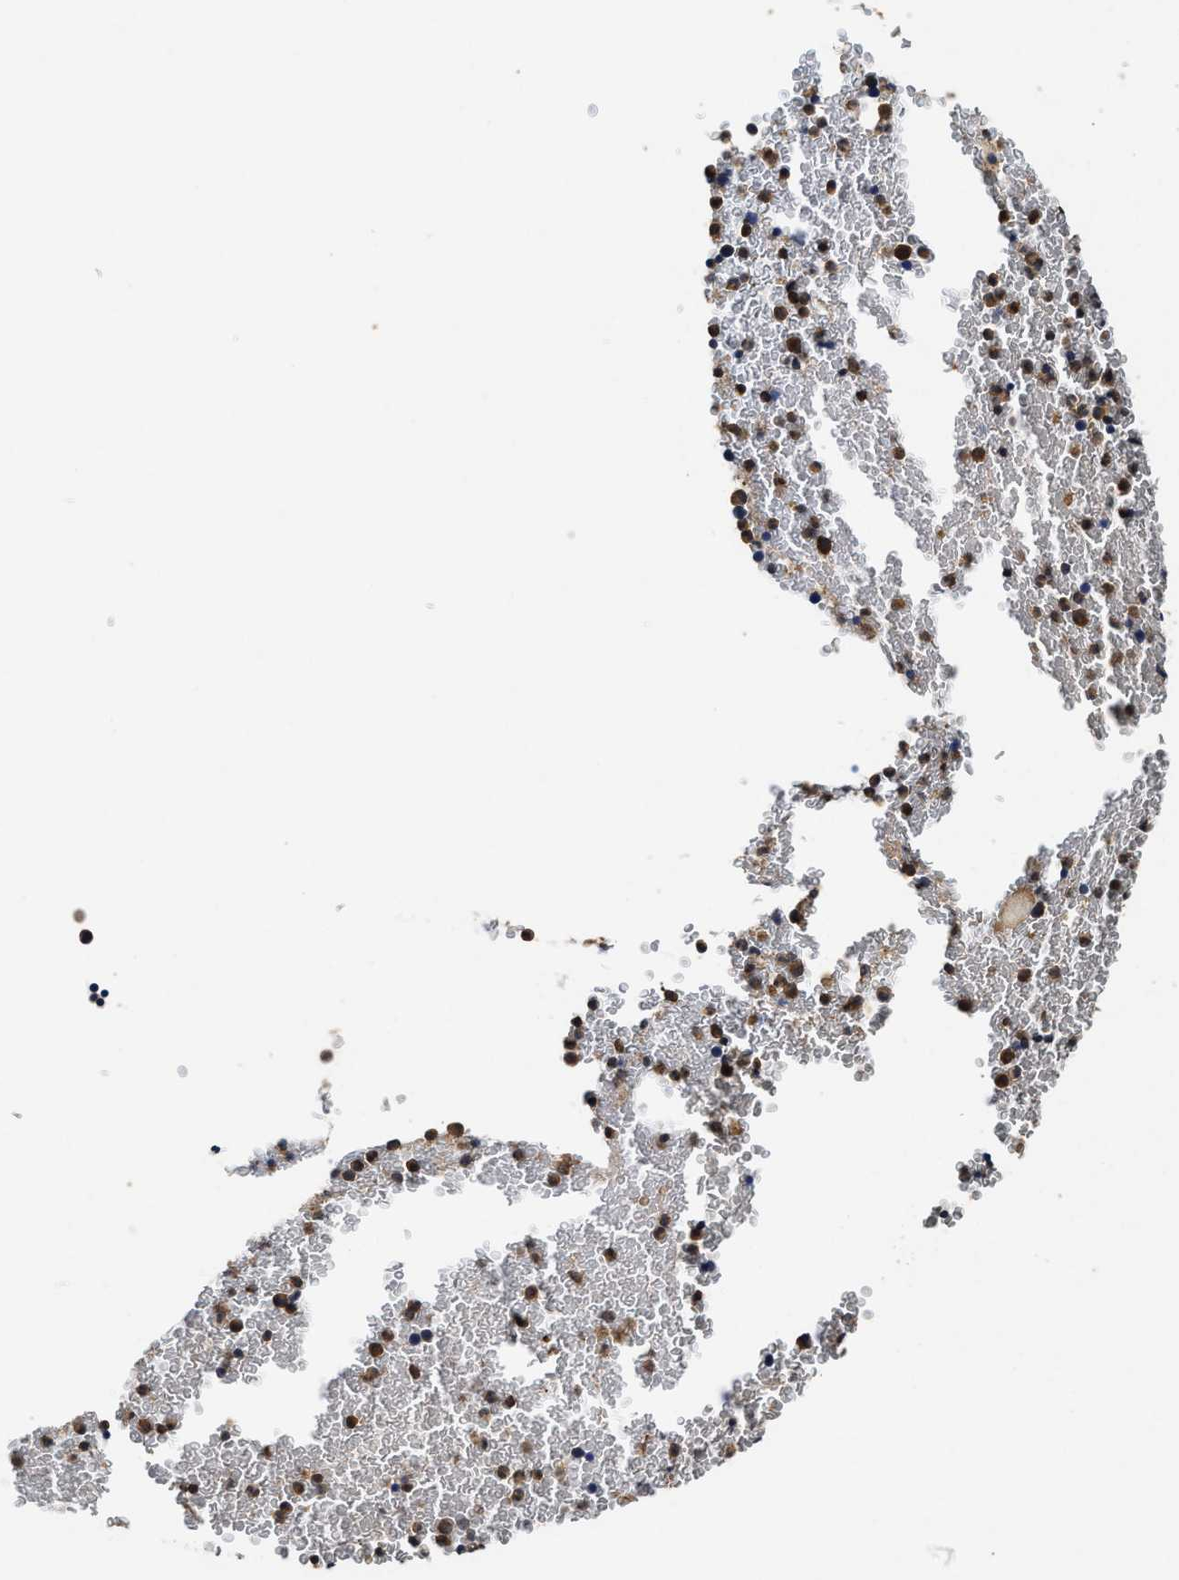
{"staining": {"intensity": "moderate", "quantity": ">75%", "location": "cytoplasmic/membranous,nuclear"}, "tissue": "bone marrow", "cell_type": "Hematopoietic cells", "image_type": "normal", "snomed": [{"axis": "morphology", "description": "Normal tissue, NOS"}, {"axis": "morphology", "description": "Inflammation, NOS"}, {"axis": "topography", "description": "Bone marrow"}], "caption": "There is medium levels of moderate cytoplasmic/membranous,nuclear expression in hematopoietic cells of unremarkable bone marrow, as demonstrated by immunohistochemical staining (brown color).", "gene": "ACAT2", "patient": {"sex": "female", "age": 17}}